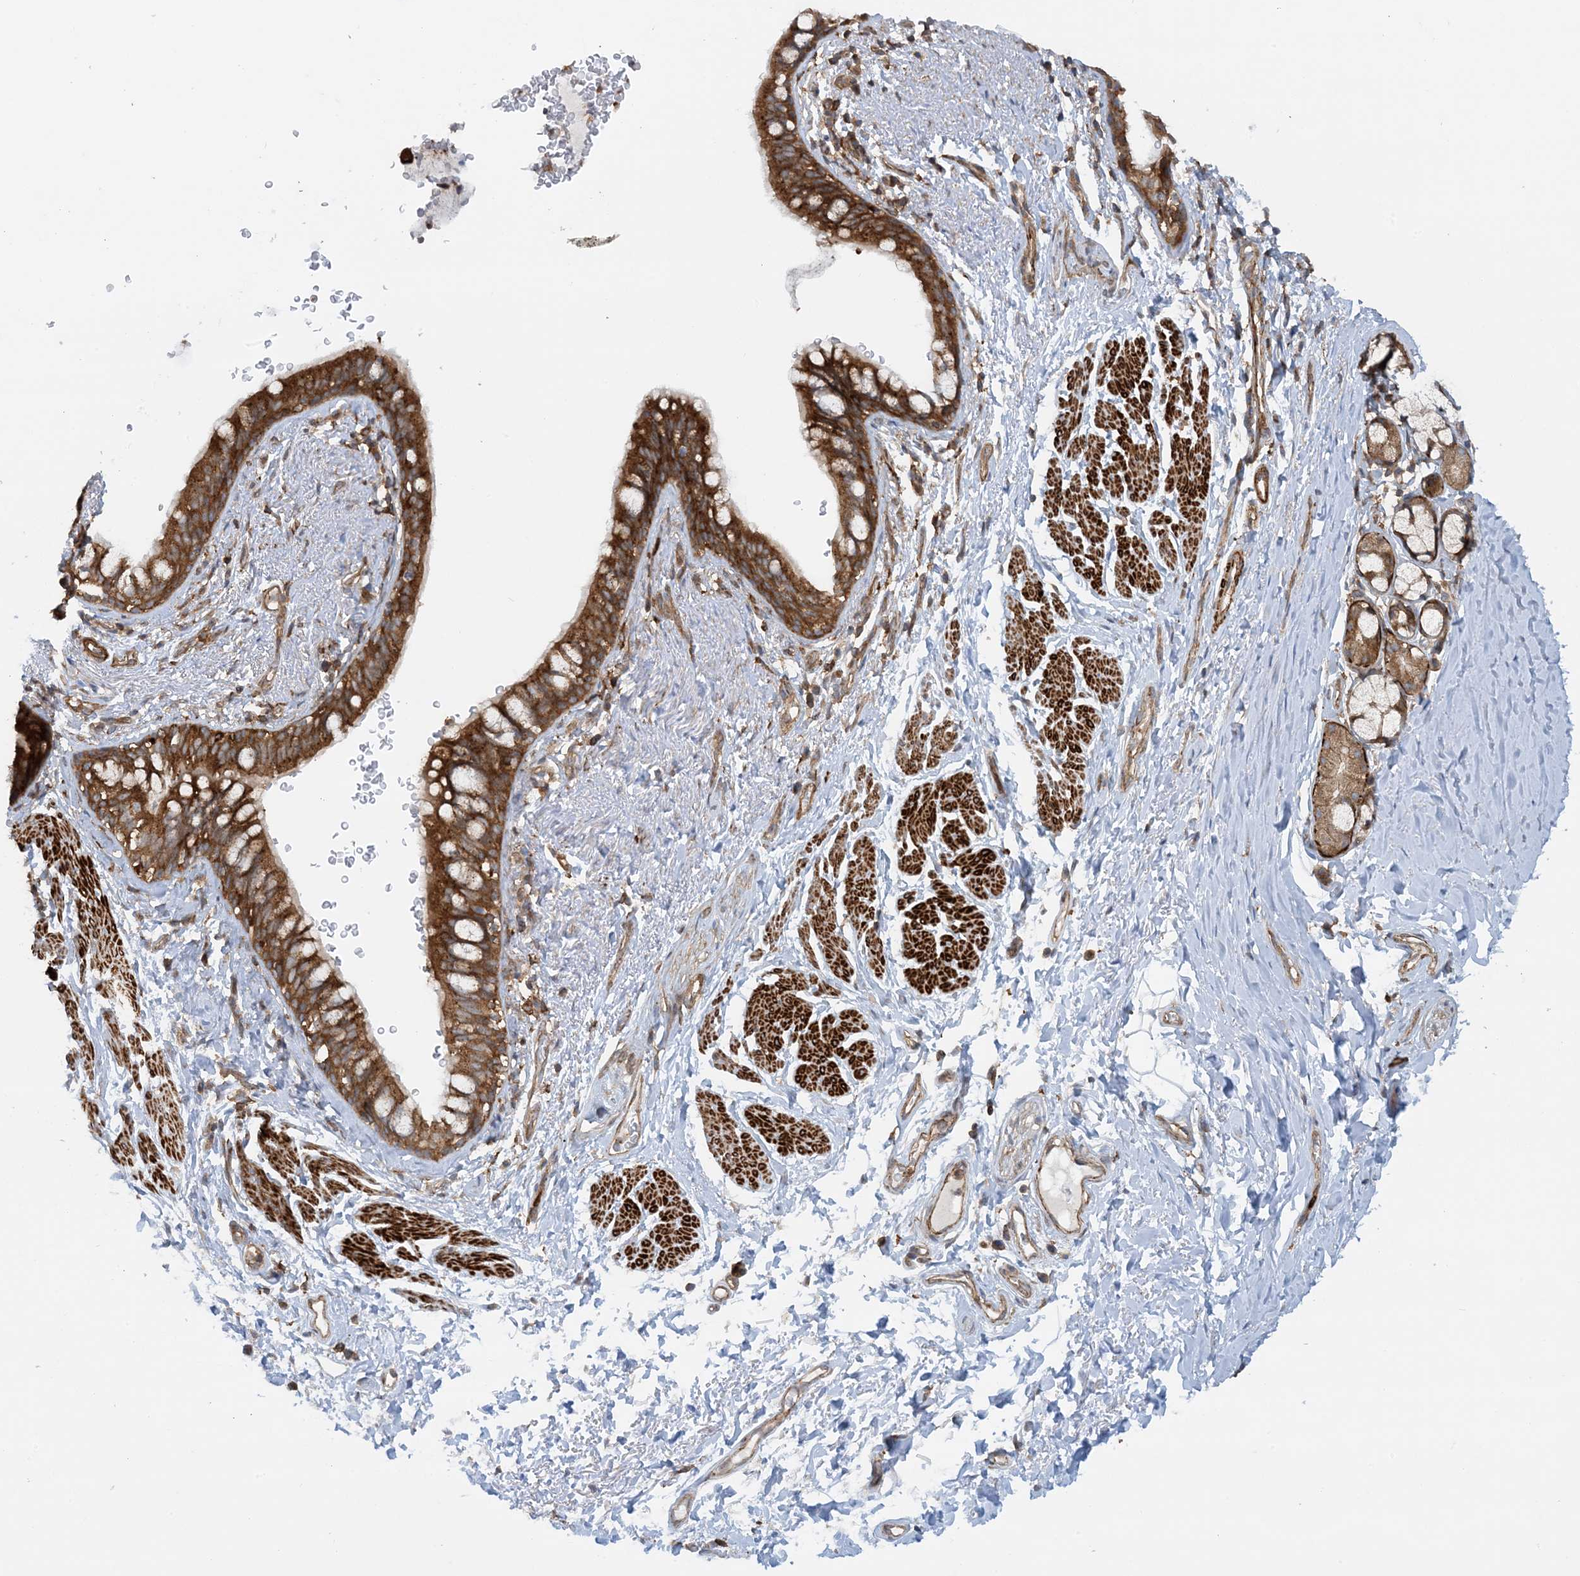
{"staining": {"intensity": "strong", "quantity": ">75%", "location": "cytoplasmic/membranous"}, "tissue": "bronchus", "cell_type": "Respiratory epithelial cells", "image_type": "normal", "snomed": [{"axis": "morphology", "description": "Normal tissue, NOS"}, {"axis": "topography", "description": "Cartilage tissue"}, {"axis": "topography", "description": "Bronchus"}], "caption": "Protein staining reveals strong cytoplasmic/membranous staining in approximately >75% of respiratory epithelial cells in benign bronchus. (IHC, brightfield microscopy, high magnification).", "gene": "STAM2", "patient": {"sex": "female", "age": 36}}